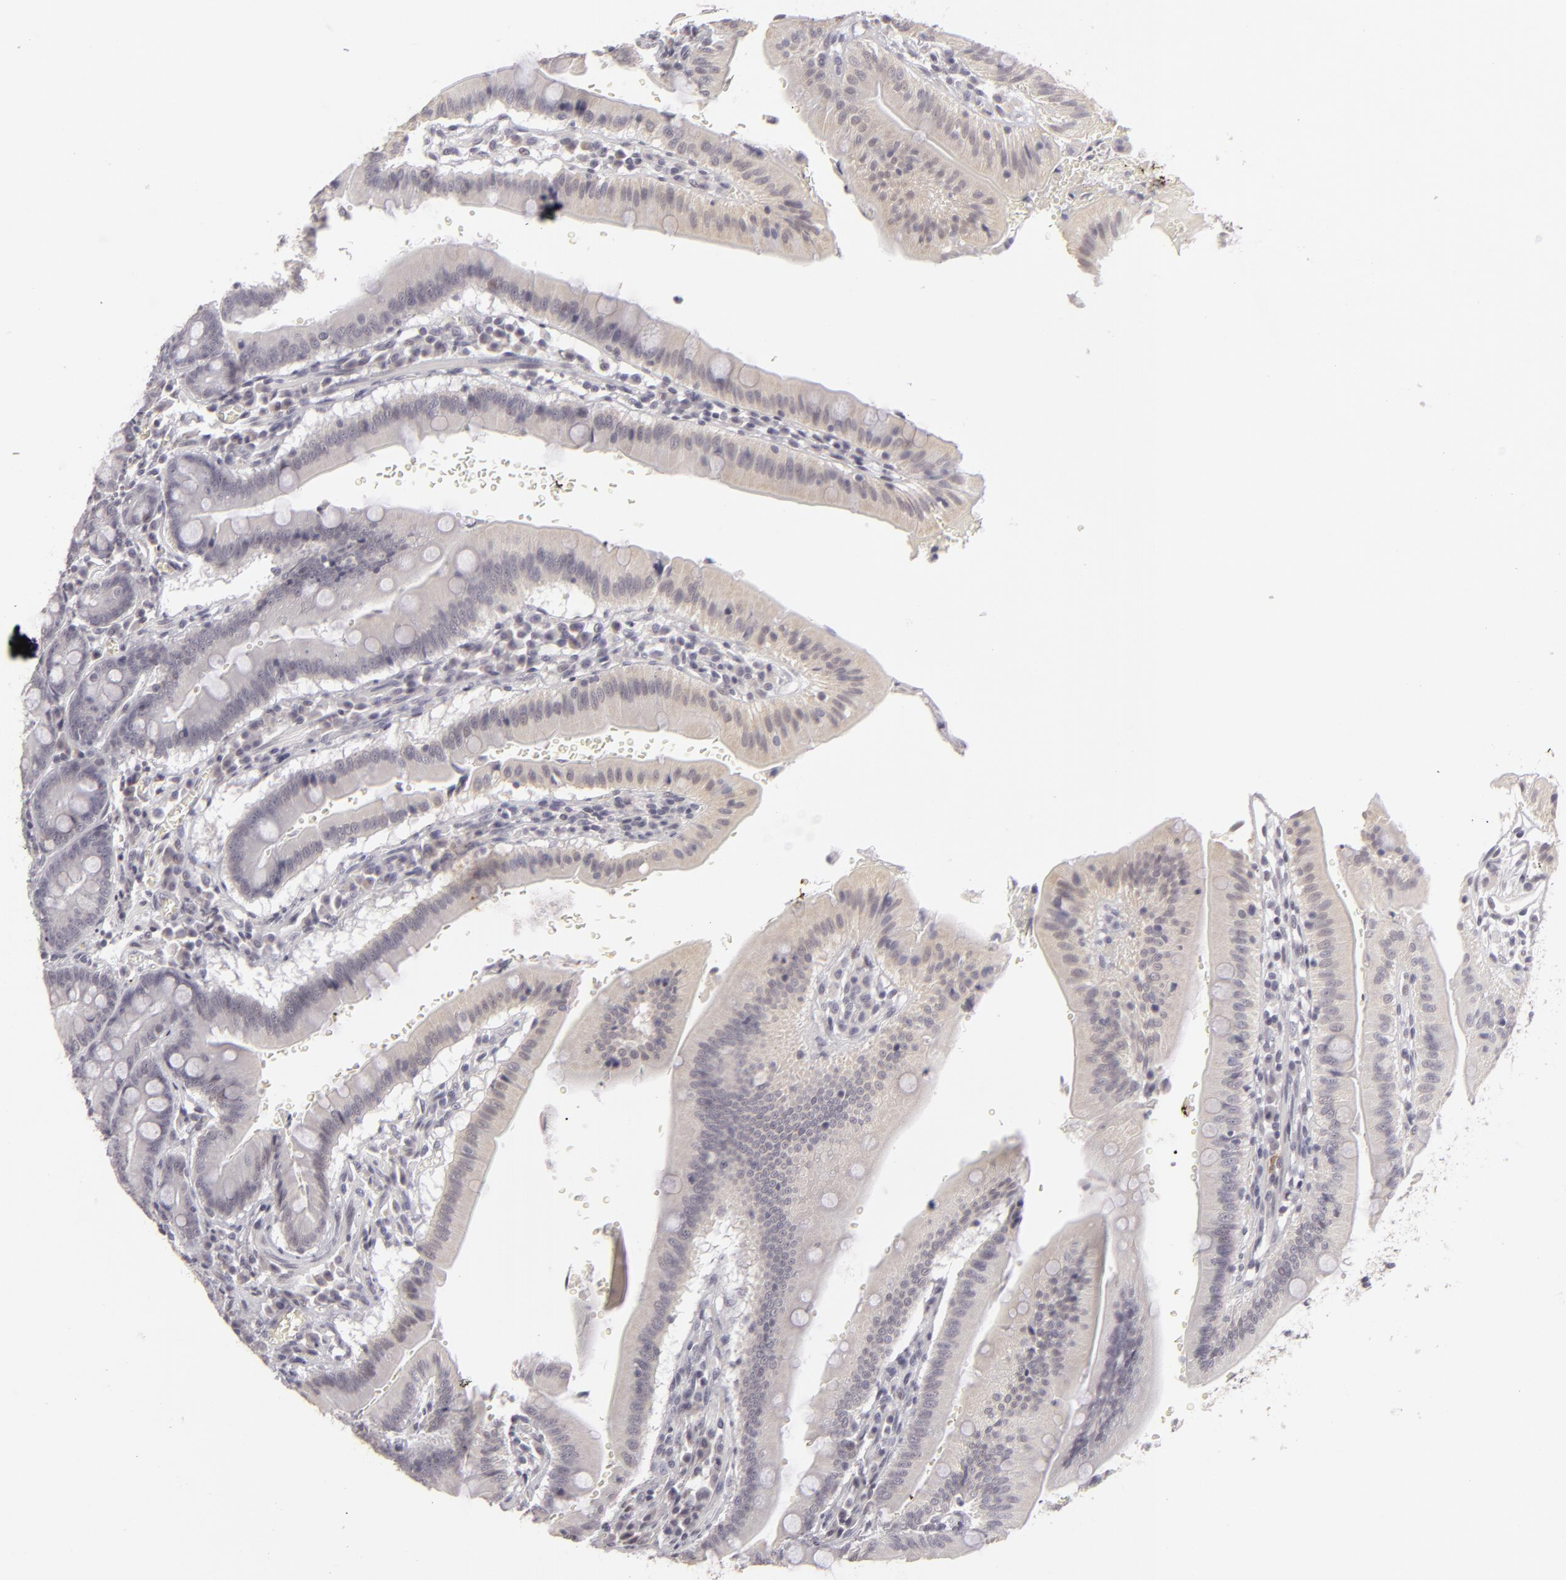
{"staining": {"intensity": "negative", "quantity": "none", "location": "none"}, "tissue": "small intestine", "cell_type": "Glandular cells", "image_type": "normal", "snomed": [{"axis": "morphology", "description": "Normal tissue, NOS"}, {"axis": "topography", "description": "Small intestine"}], "caption": "This is a micrograph of immunohistochemistry staining of normal small intestine, which shows no staining in glandular cells.", "gene": "SIX1", "patient": {"sex": "male", "age": 71}}